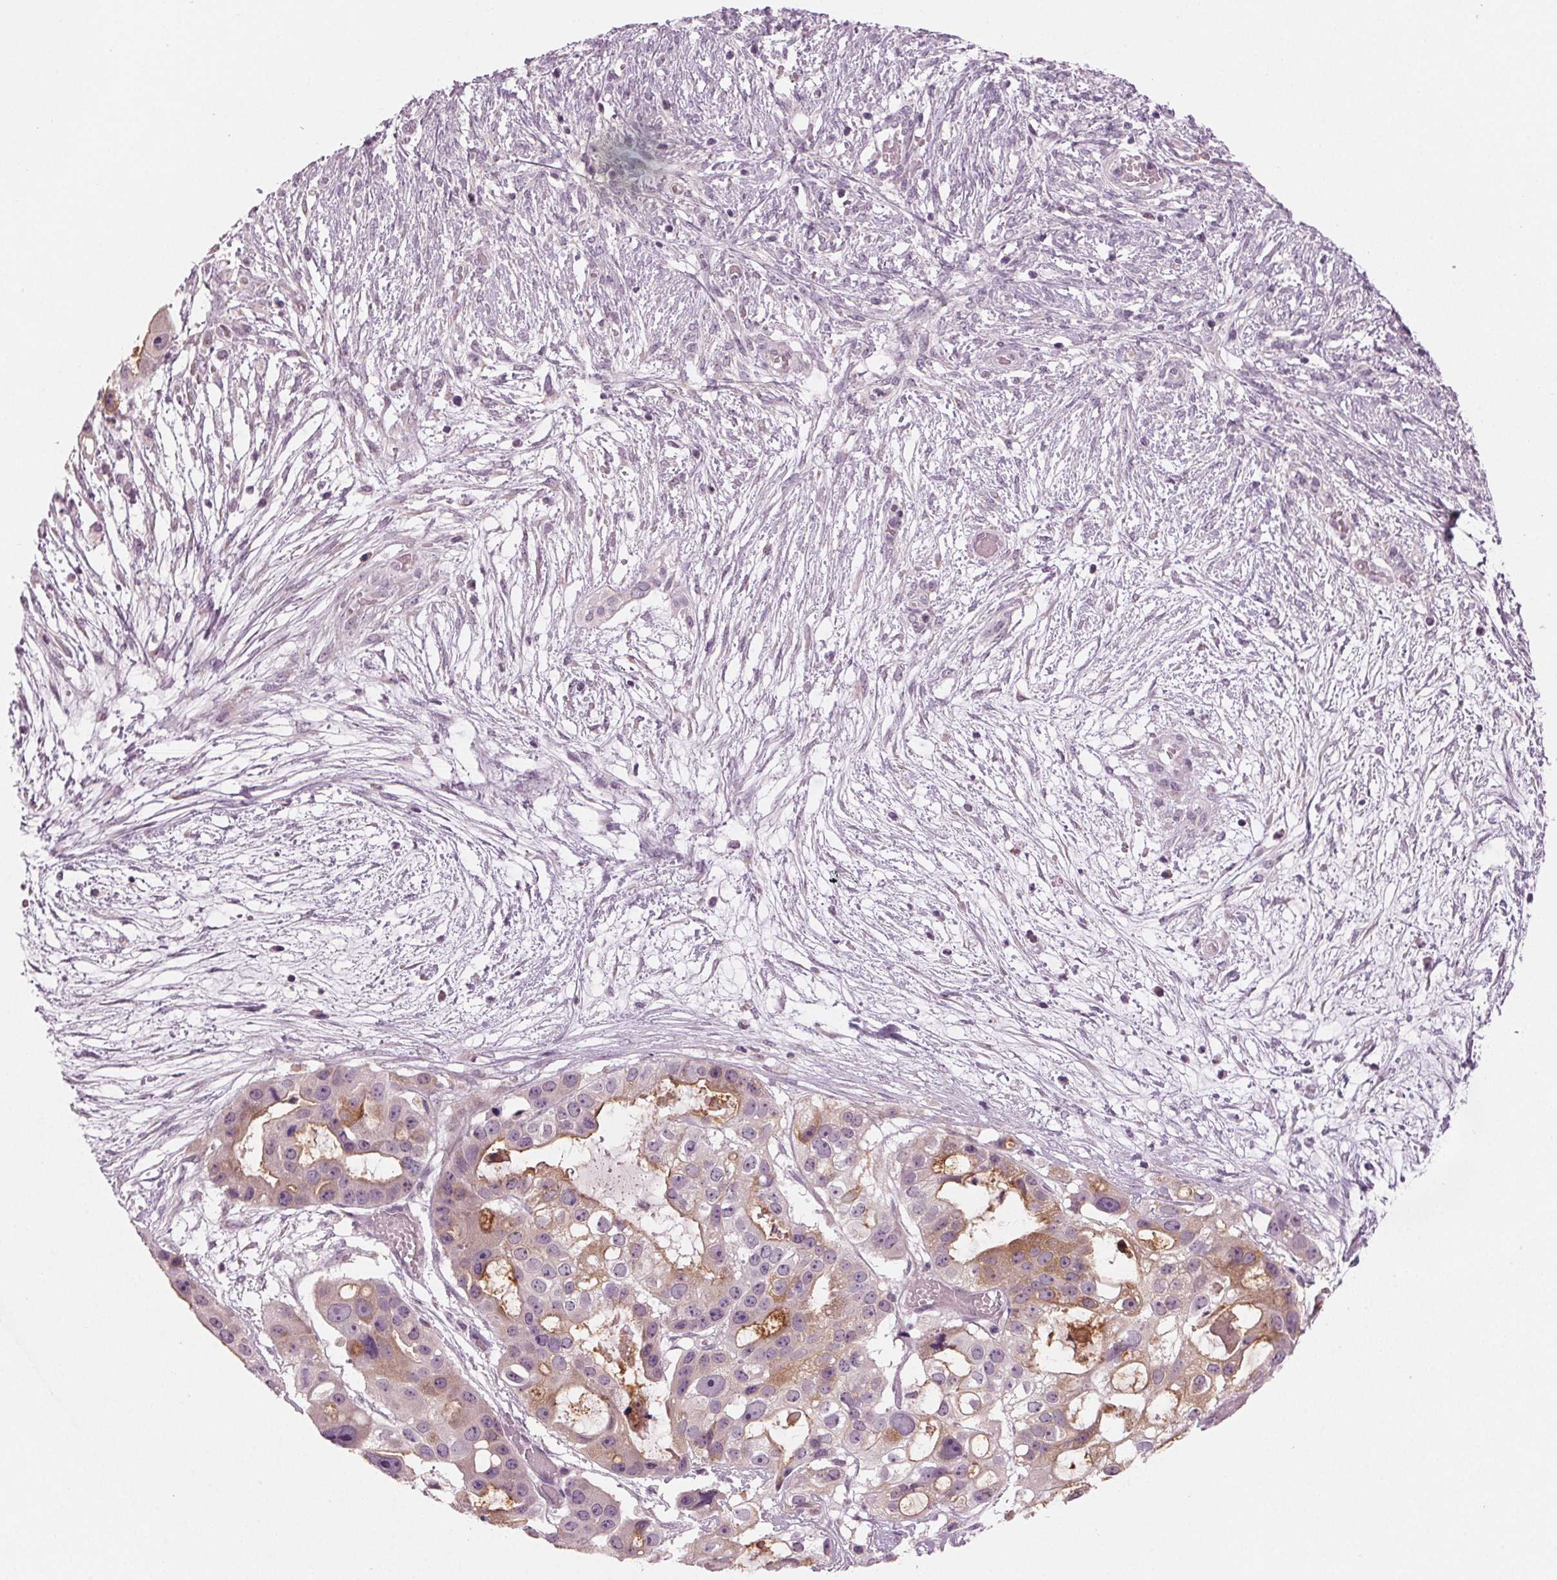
{"staining": {"intensity": "weak", "quantity": "25%-75%", "location": "cytoplasmic/membranous"}, "tissue": "ovarian cancer", "cell_type": "Tumor cells", "image_type": "cancer", "snomed": [{"axis": "morphology", "description": "Cystadenocarcinoma, serous, NOS"}, {"axis": "topography", "description": "Ovary"}], "caption": "High-magnification brightfield microscopy of serous cystadenocarcinoma (ovarian) stained with DAB (3,3'-diaminobenzidine) (brown) and counterstained with hematoxylin (blue). tumor cells exhibit weak cytoplasmic/membranous expression is present in approximately25%-75% of cells. Immunohistochemistry stains the protein in brown and the nuclei are stained blue.", "gene": "PRAP1", "patient": {"sex": "female", "age": 56}}